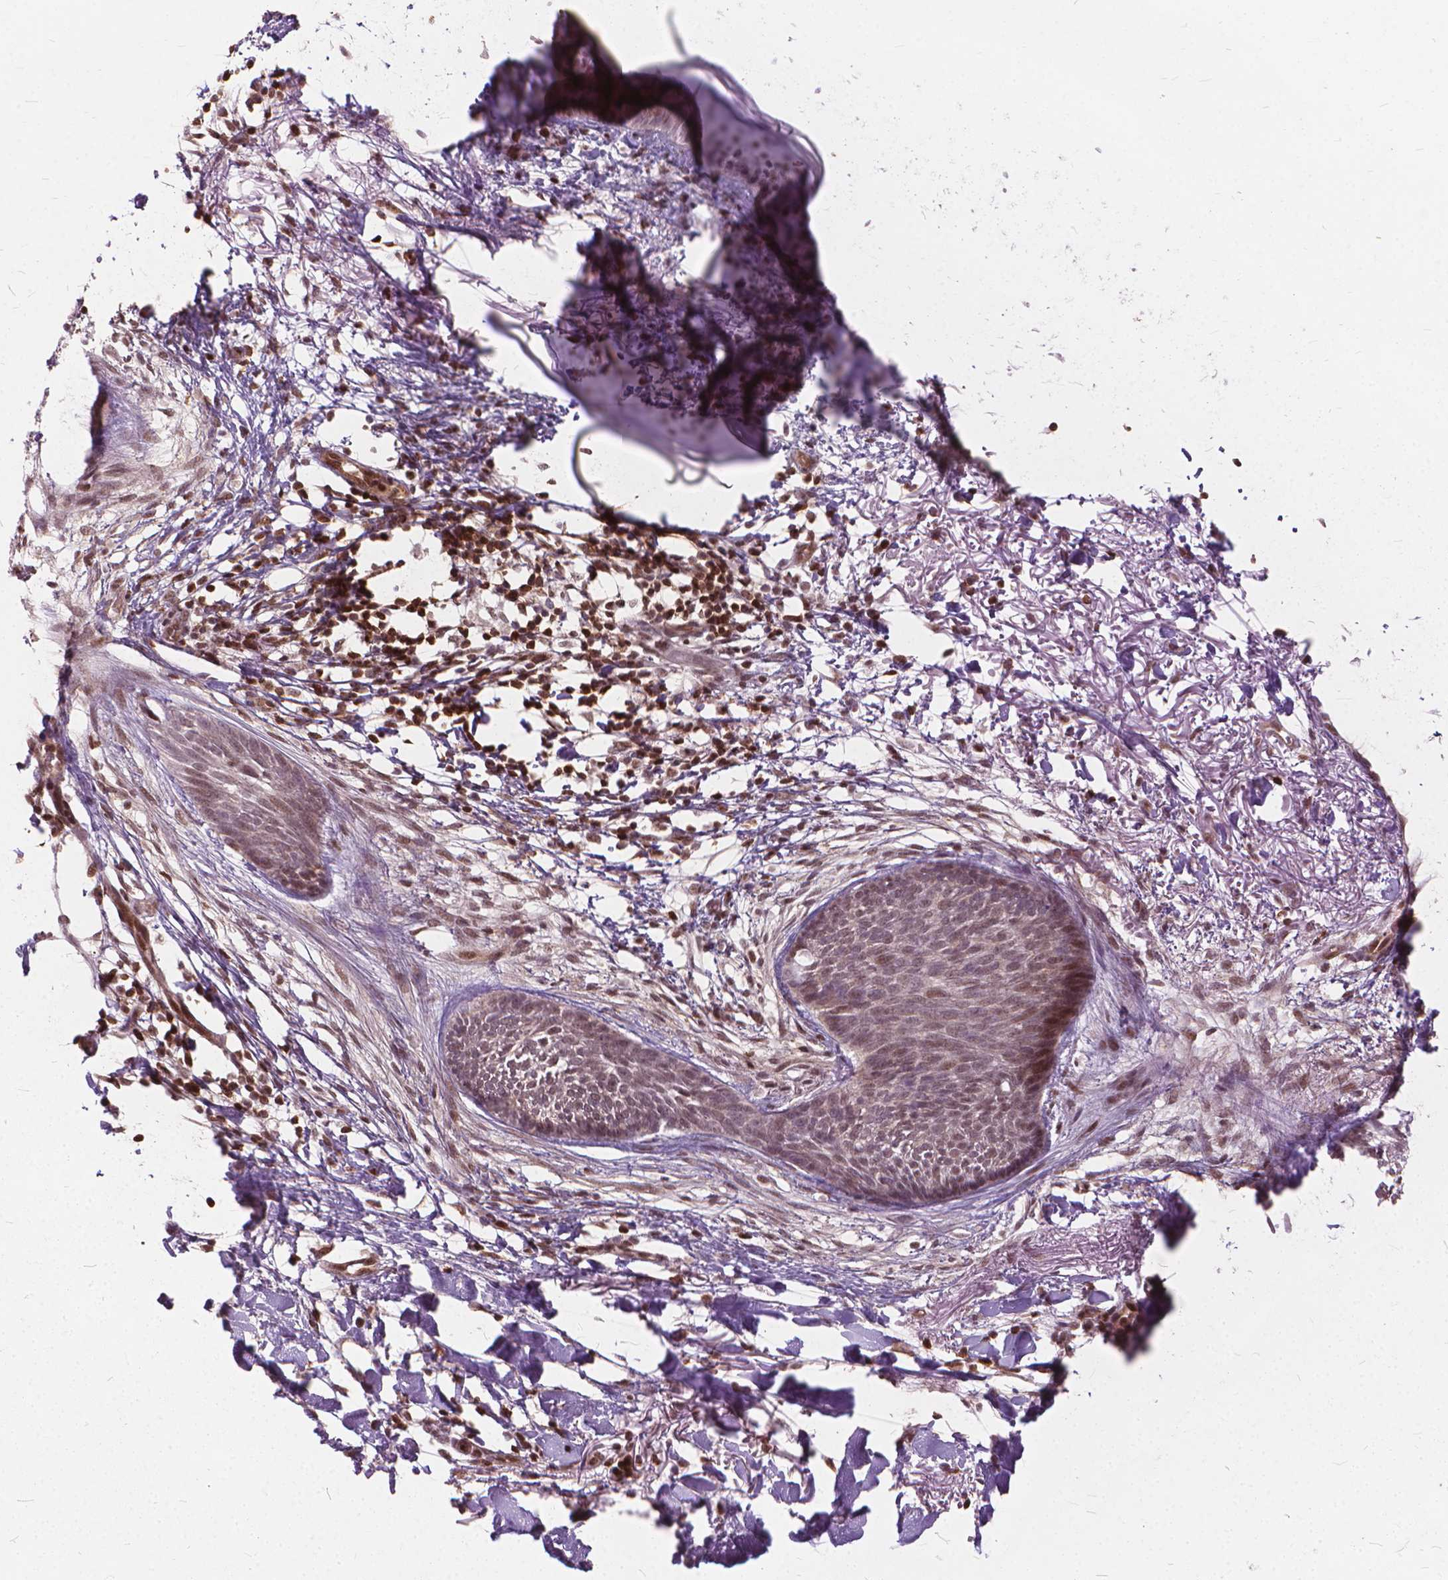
{"staining": {"intensity": "weak", "quantity": "25%-75%", "location": "nuclear"}, "tissue": "skin cancer", "cell_type": "Tumor cells", "image_type": "cancer", "snomed": [{"axis": "morphology", "description": "Normal tissue, NOS"}, {"axis": "morphology", "description": "Basal cell carcinoma"}, {"axis": "topography", "description": "Skin"}], "caption": "Immunohistochemistry of human skin basal cell carcinoma shows low levels of weak nuclear positivity in approximately 25%-75% of tumor cells. Ihc stains the protein in brown and the nuclei are stained blue.", "gene": "STAT5B", "patient": {"sex": "male", "age": 84}}